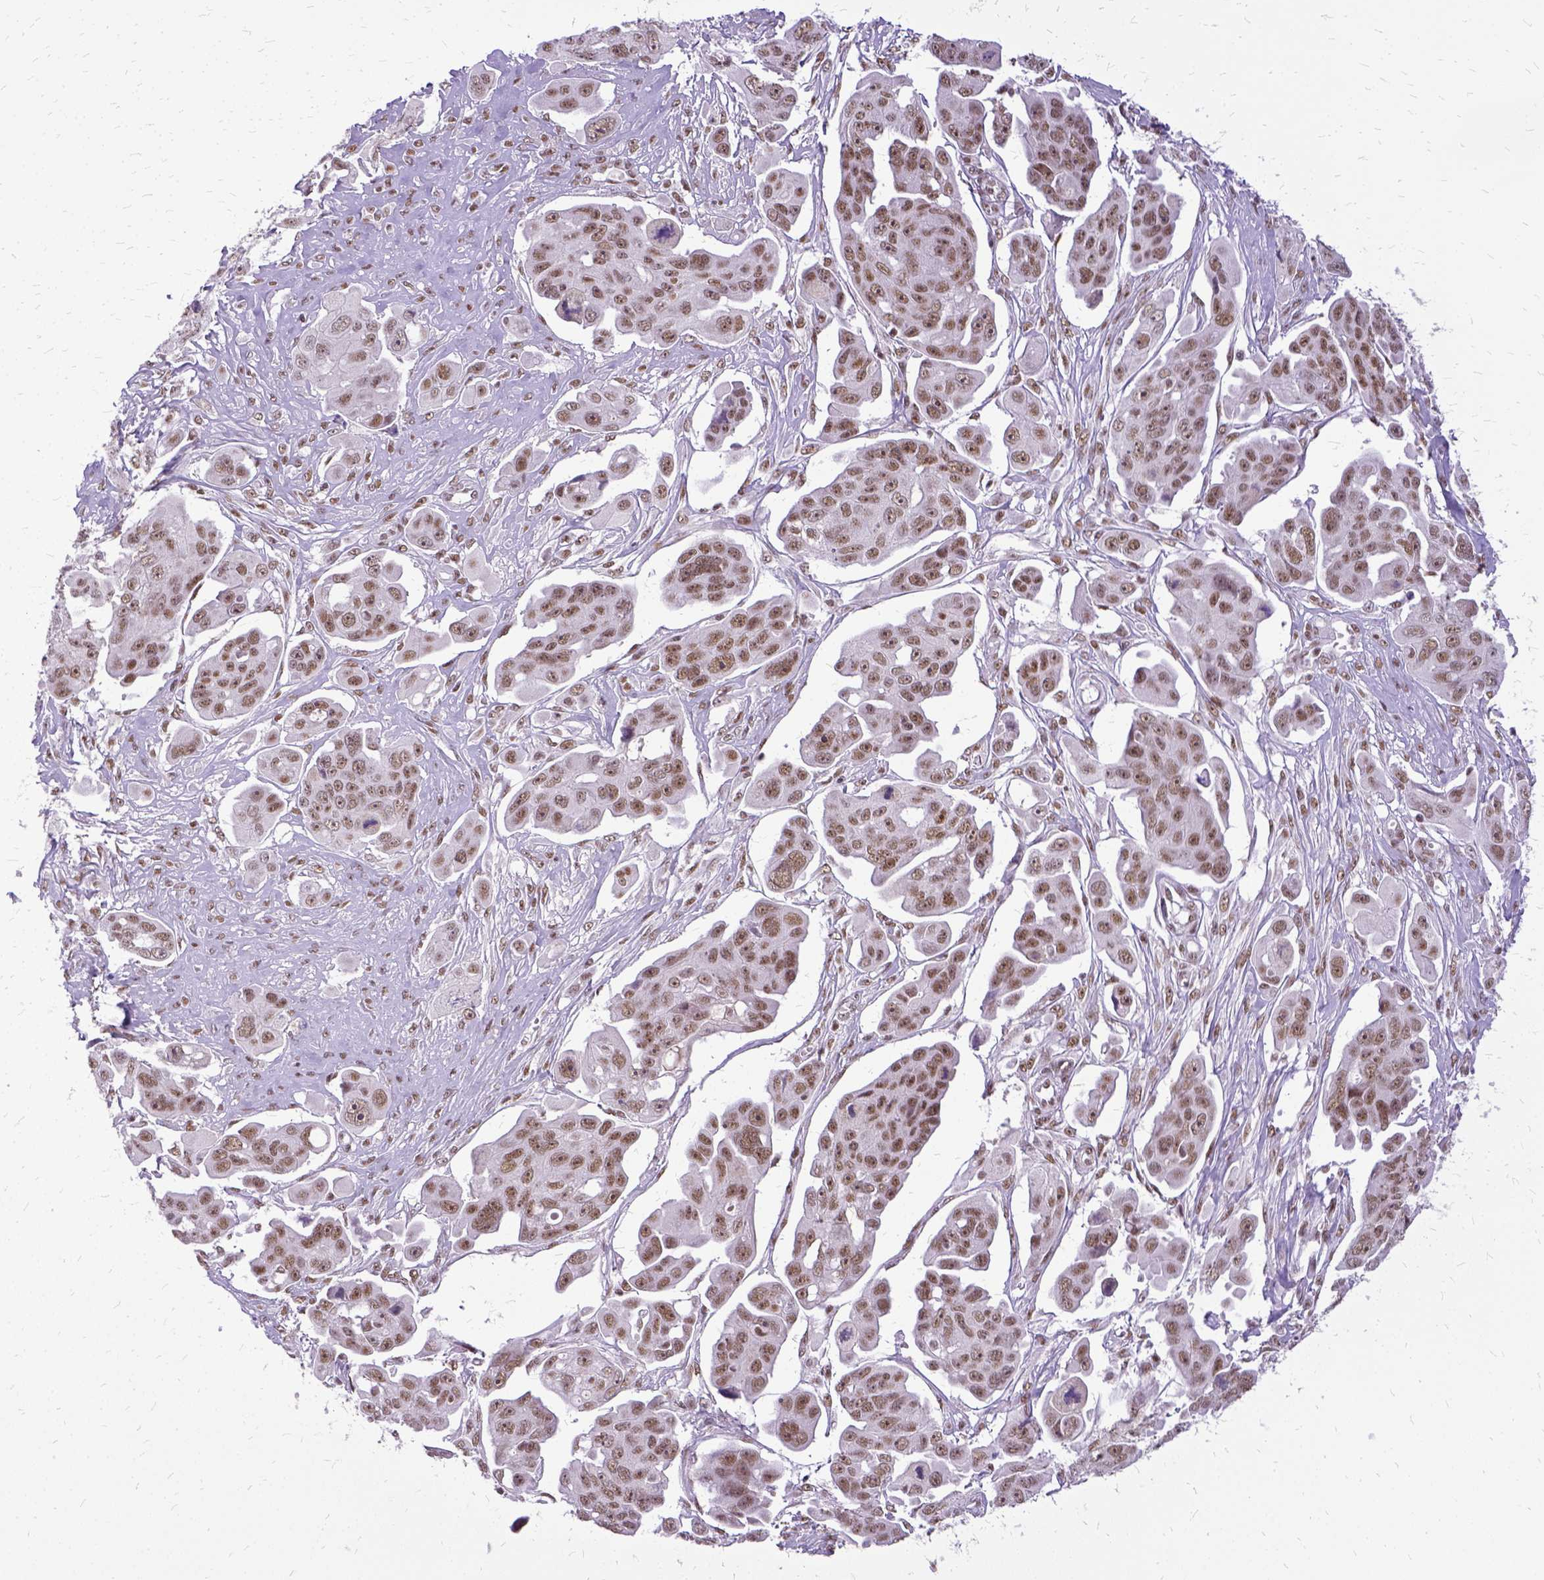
{"staining": {"intensity": "moderate", "quantity": ">75%", "location": "nuclear"}, "tissue": "ovarian cancer", "cell_type": "Tumor cells", "image_type": "cancer", "snomed": [{"axis": "morphology", "description": "Carcinoma, endometroid"}, {"axis": "topography", "description": "Ovary"}], "caption": "Brown immunohistochemical staining in human ovarian cancer (endometroid carcinoma) reveals moderate nuclear positivity in about >75% of tumor cells. (DAB = brown stain, brightfield microscopy at high magnification).", "gene": "SETD1A", "patient": {"sex": "female", "age": 70}}